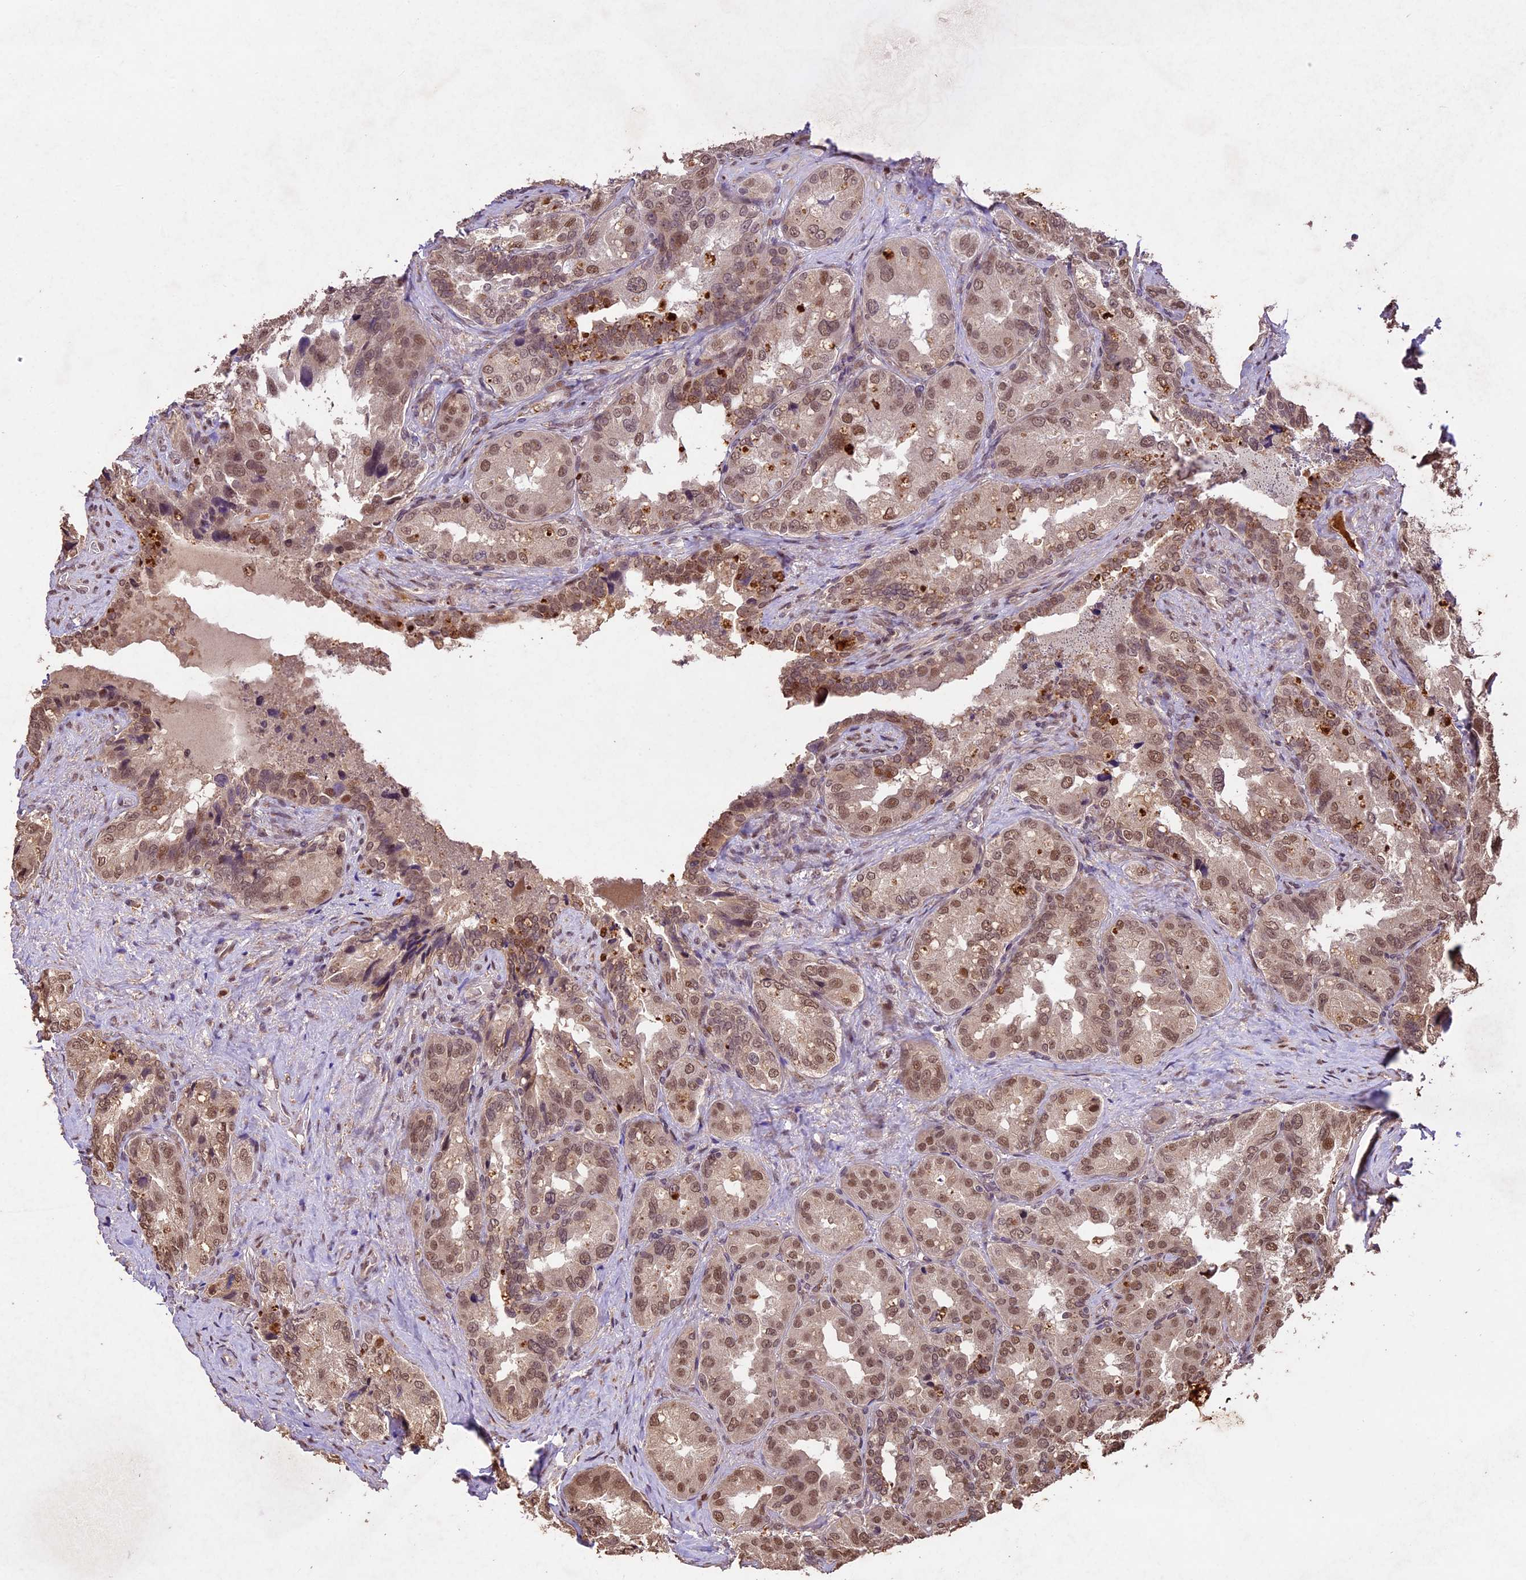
{"staining": {"intensity": "moderate", "quantity": ">75%", "location": "nuclear"}, "tissue": "seminal vesicle", "cell_type": "Glandular cells", "image_type": "normal", "snomed": [{"axis": "morphology", "description": "Normal tissue, NOS"}, {"axis": "topography", "description": "Seminal veicle"}, {"axis": "topography", "description": "Peripheral nerve tissue"}], "caption": "Immunohistochemistry (IHC) (DAB) staining of benign human seminal vesicle reveals moderate nuclear protein positivity in approximately >75% of glandular cells.", "gene": "CDKN2AIP", "patient": {"sex": "male", "age": 67}}